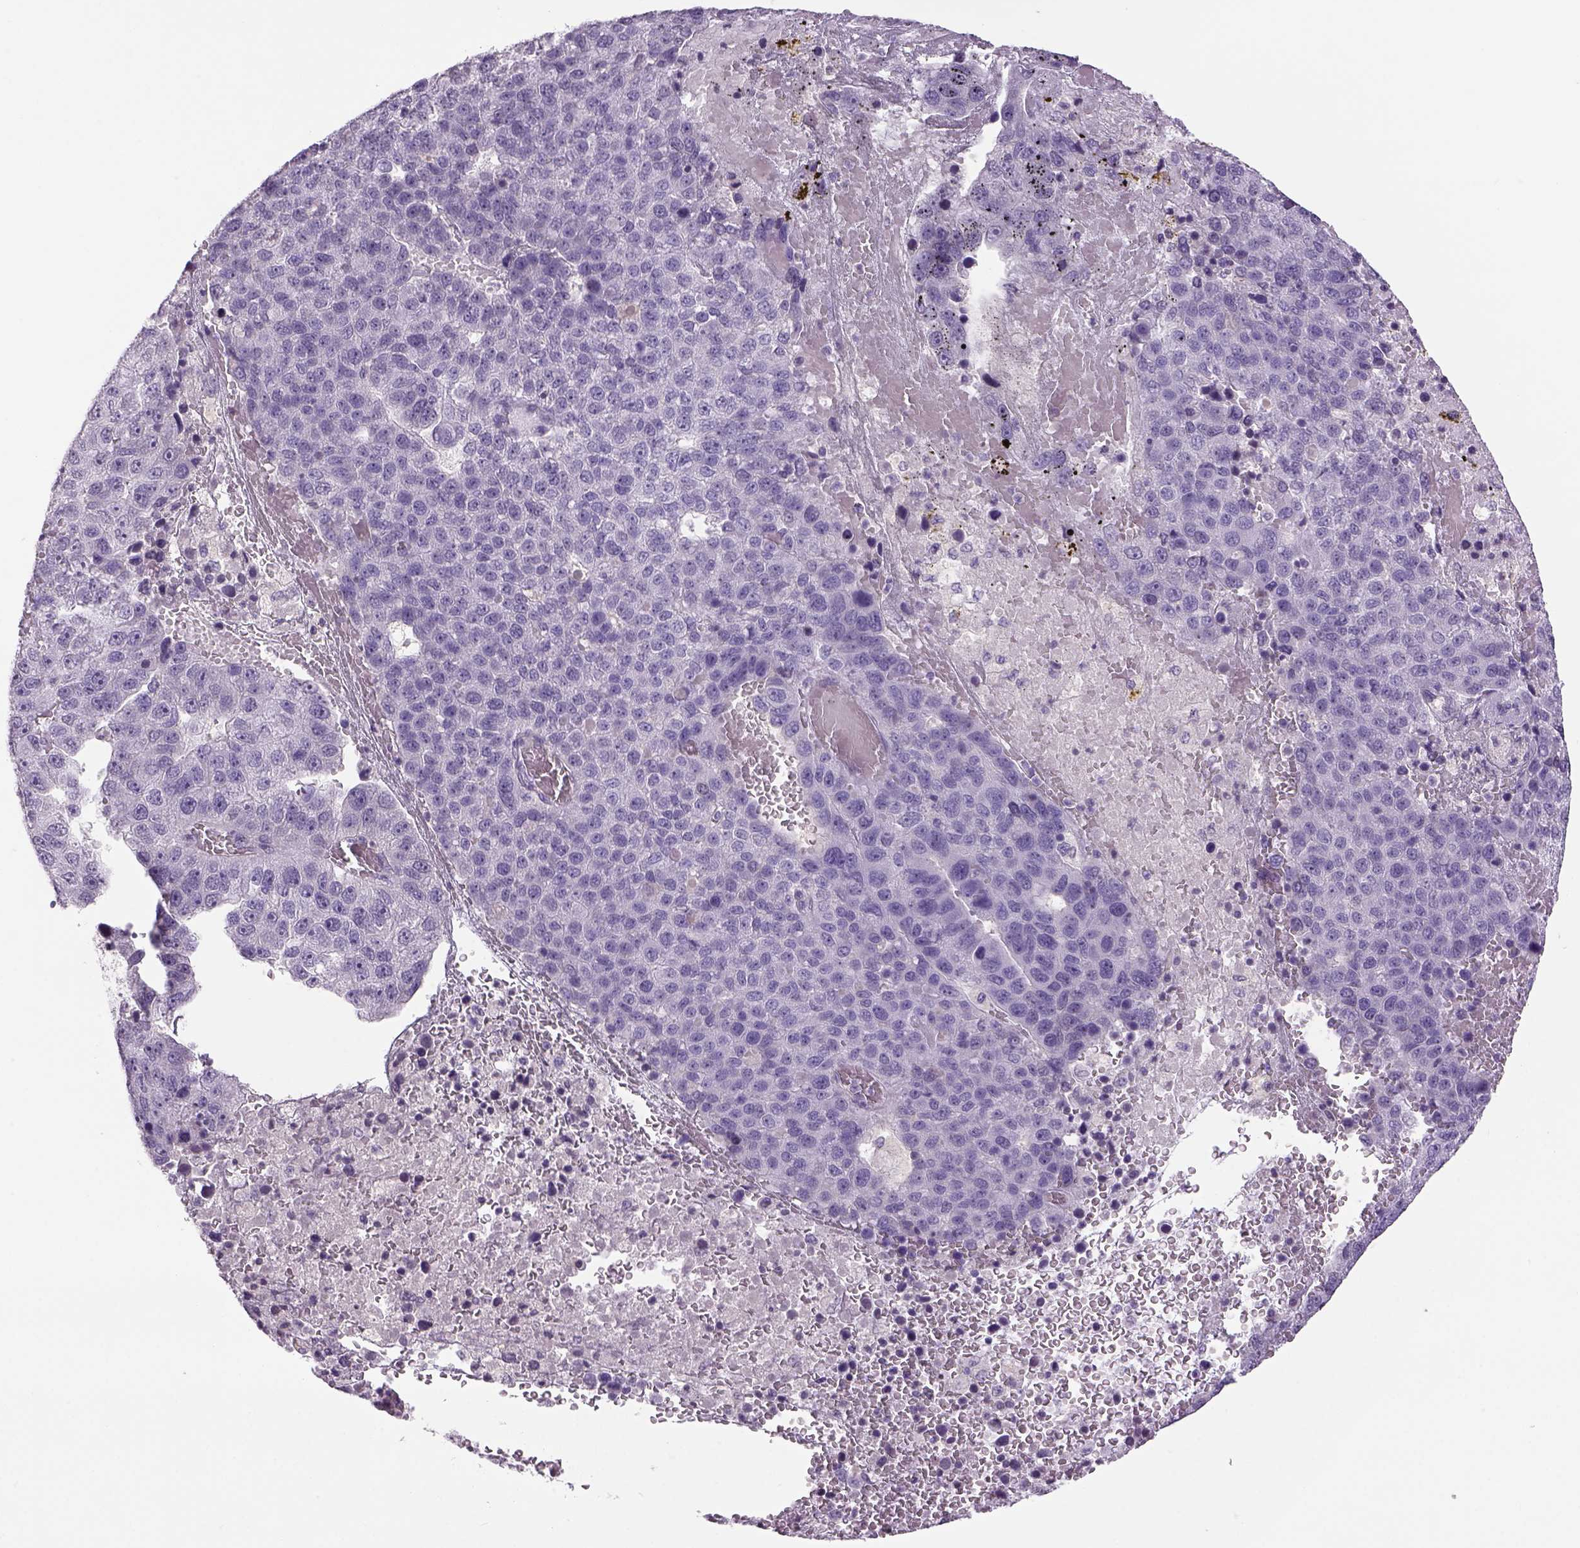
{"staining": {"intensity": "negative", "quantity": "none", "location": "none"}, "tissue": "pancreatic cancer", "cell_type": "Tumor cells", "image_type": "cancer", "snomed": [{"axis": "morphology", "description": "Adenocarcinoma, NOS"}, {"axis": "topography", "description": "Pancreas"}], "caption": "Immunohistochemistry of human adenocarcinoma (pancreatic) demonstrates no expression in tumor cells. (IHC, brightfield microscopy, high magnification).", "gene": "PRRT1", "patient": {"sex": "female", "age": 61}}